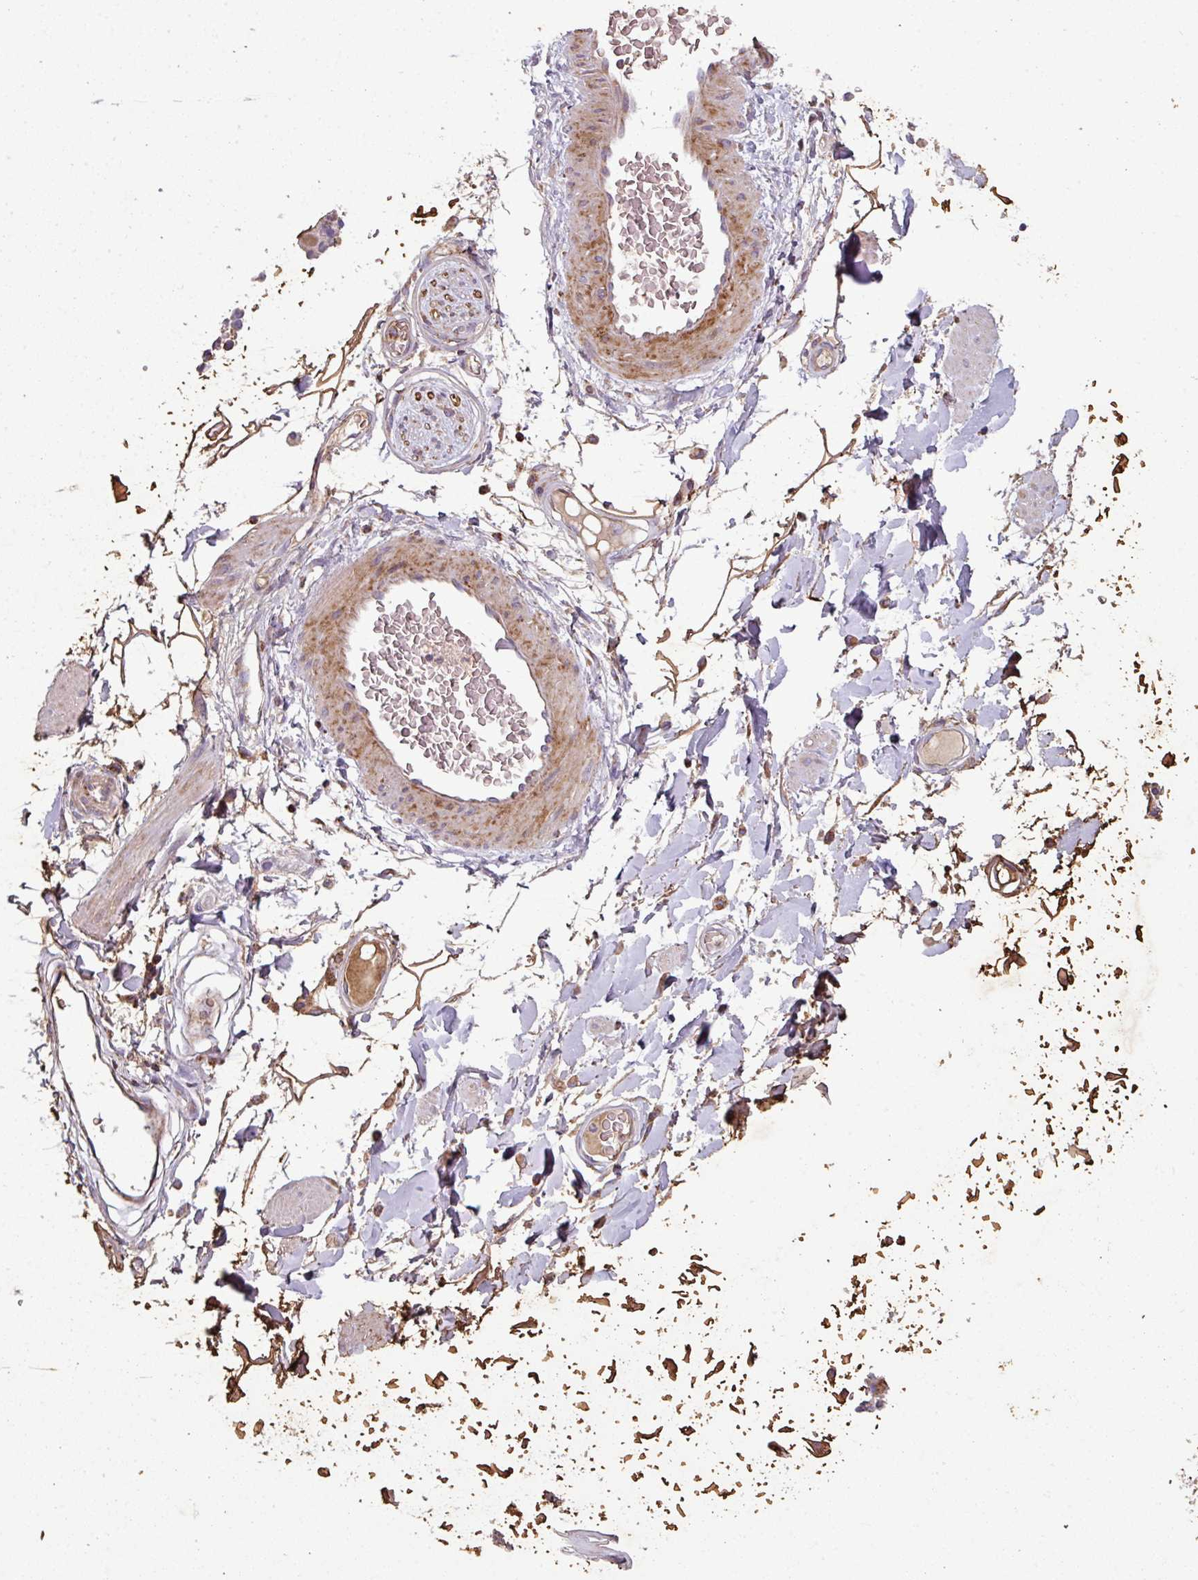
{"staining": {"intensity": "moderate", "quantity": ">75%", "location": "cytoplasmic/membranous"}, "tissue": "adipose tissue", "cell_type": "Adipocytes", "image_type": "normal", "snomed": [{"axis": "morphology", "description": "Normal tissue, NOS"}, {"axis": "topography", "description": "Vulva"}, {"axis": "topography", "description": "Peripheral nerve tissue"}], "caption": "Immunohistochemistry (IHC) (DAB) staining of benign adipose tissue shows moderate cytoplasmic/membranous protein positivity in about >75% of adipocytes.", "gene": "ENSG00000260170", "patient": {"sex": "female", "age": 68}}